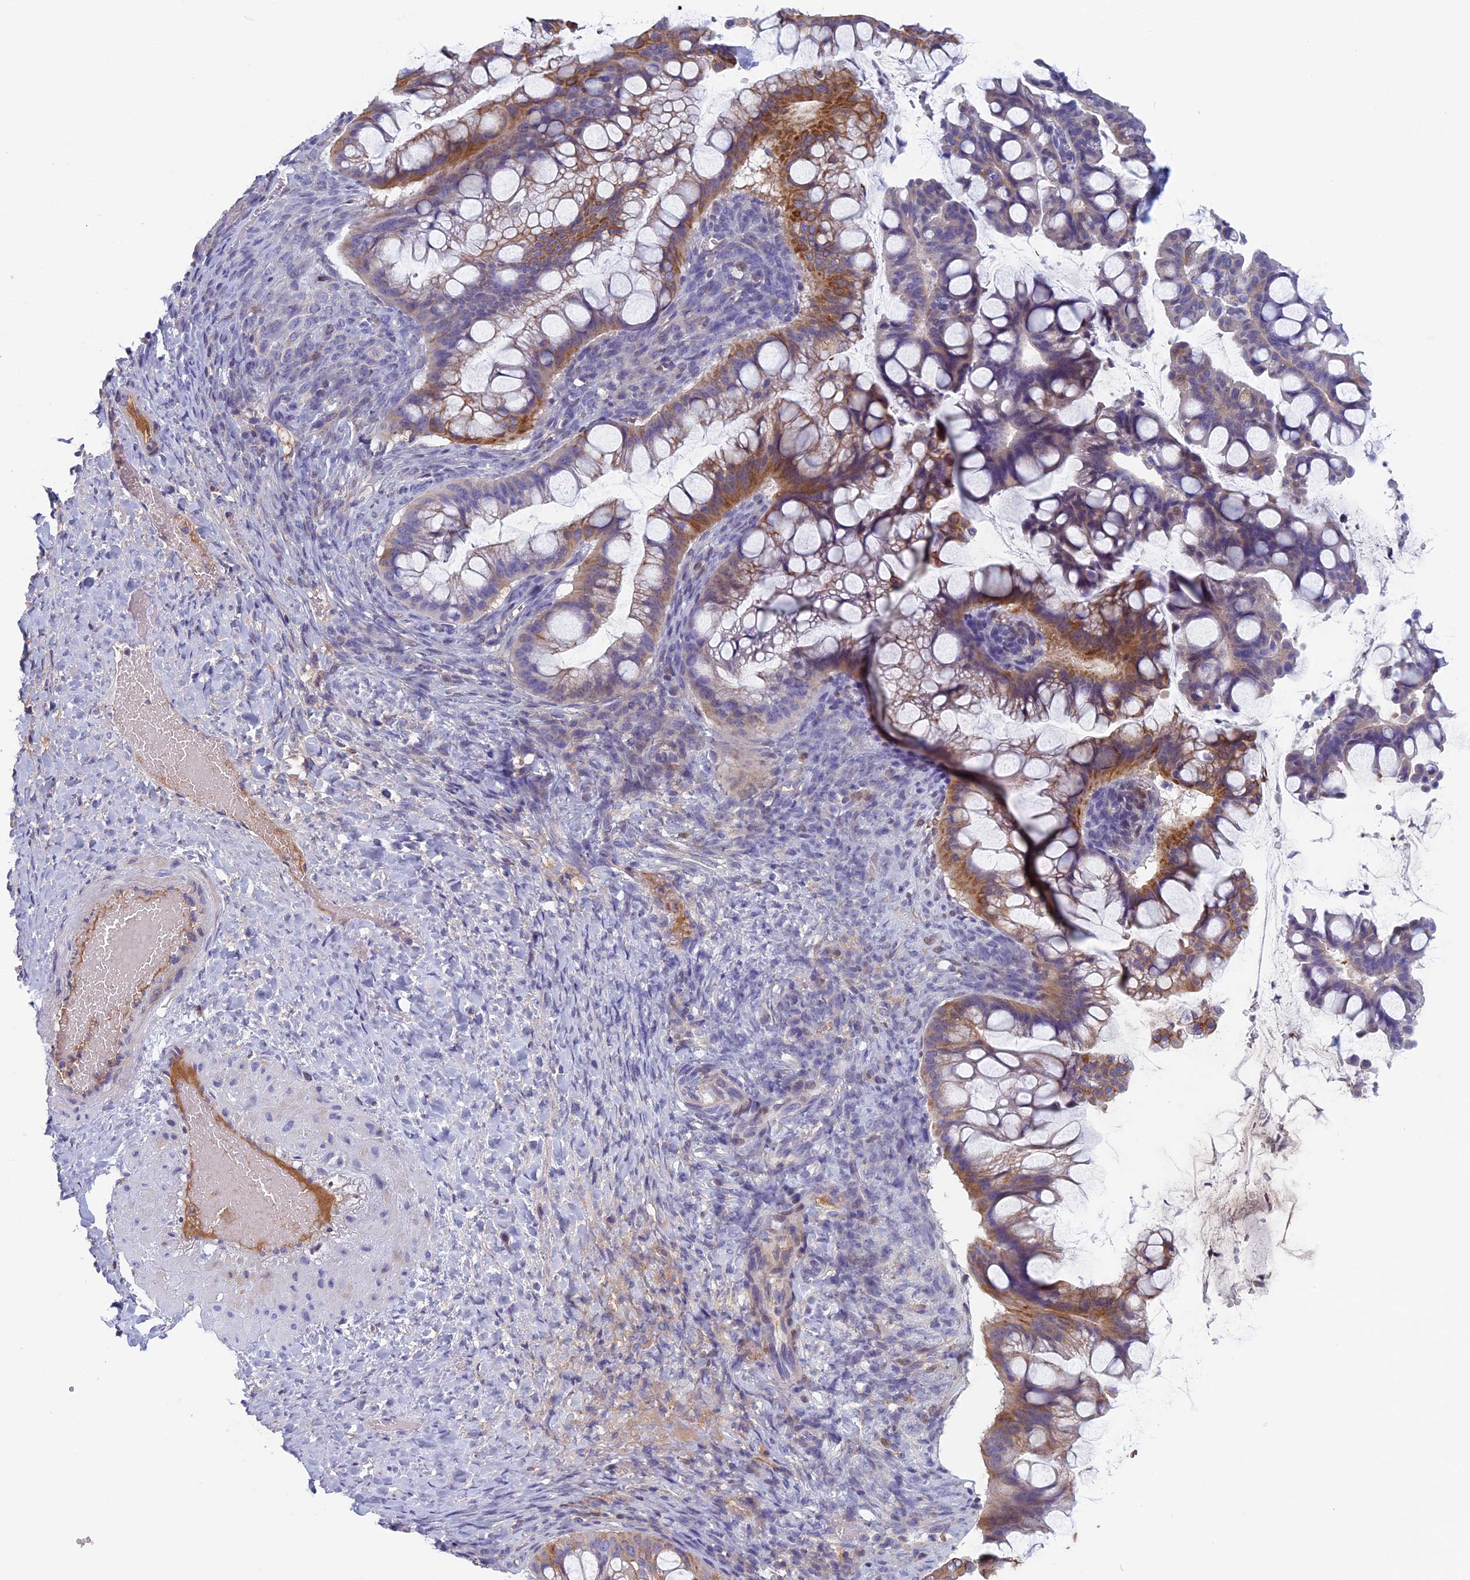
{"staining": {"intensity": "moderate", "quantity": ">75%", "location": "cytoplasmic/membranous"}, "tissue": "ovarian cancer", "cell_type": "Tumor cells", "image_type": "cancer", "snomed": [{"axis": "morphology", "description": "Cystadenocarcinoma, mucinous, NOS"}, {"axis": "topography", "description": "Ovary"}], "caption": "Human ovarian cancer stained with a brown dye reveals moderate cytoplasmic/membranous positive expression in approximately >75% of tumor cells.", "gene": "ANGPTL2", "patient": {"sex": "female", "age": 73}}